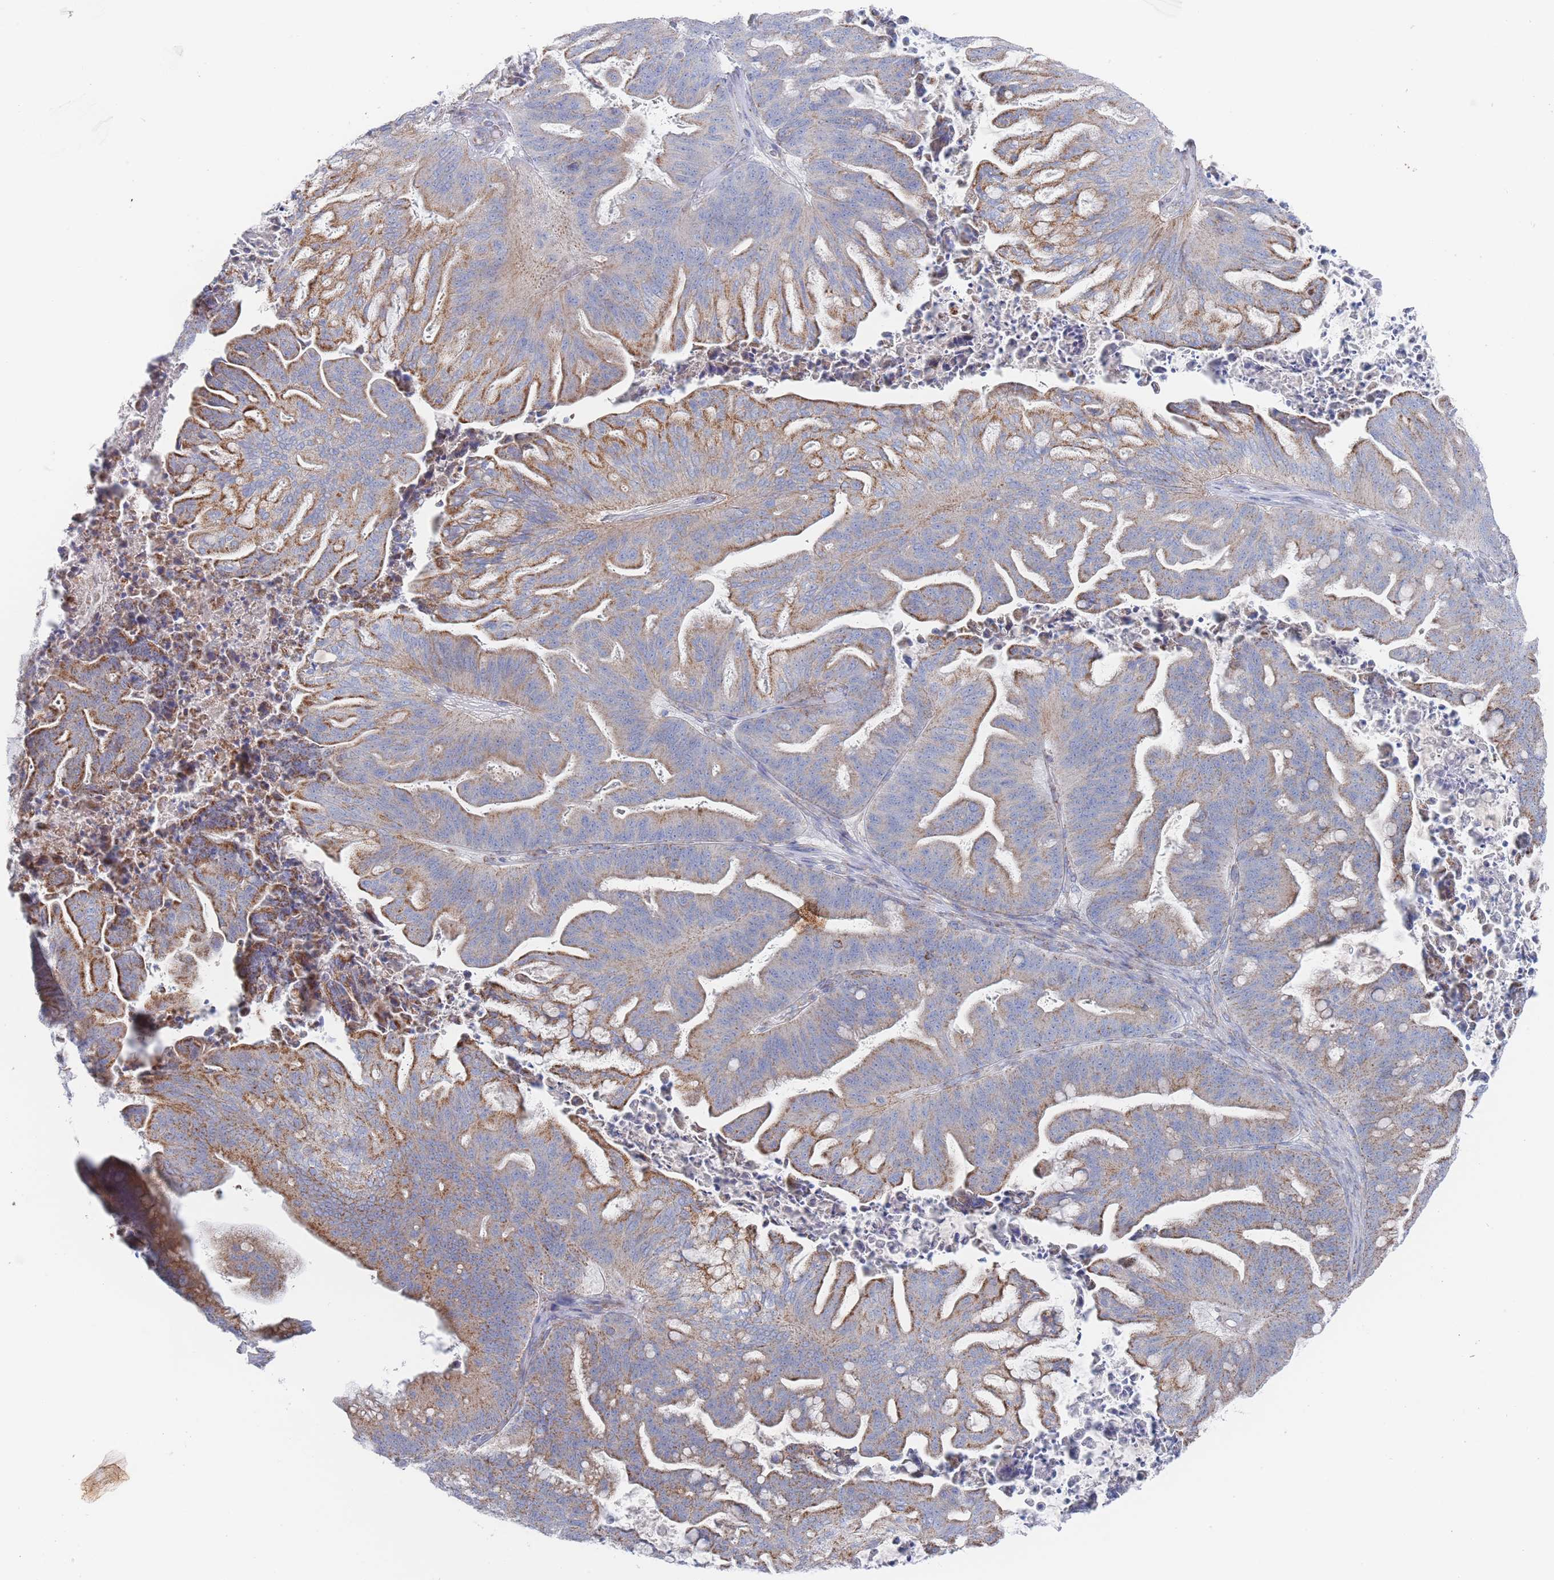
{"staining": {"intensity": "moderate", "quantity": "25%-75%", "location": "cytoplasmic/membranous"}, "tissue": "ovarian cancer", "cell_type": "Tumor cells", "image_type": "cancer", "snomed": [{"axis": "morphology", "description": "Cystadenocarcinoma, mucinous, NOS"}, {"axis": "topography", "description": "Ovary"}], "caption": "Ovarian mucinous cystadenocarcinoma was stained to show a protein in brown. There is medium levels of moderate cytoplasmic/membranous expression in approximately 25%-75% of tumor cells. Using DAB (3,3'-diaminobenzidine) (brown) and hematoxylin (blue) stains, captured at high magnification using brightfield microscopy.", "gene": "IKZF4", "patient": {"sex": "female", "age": 67}}